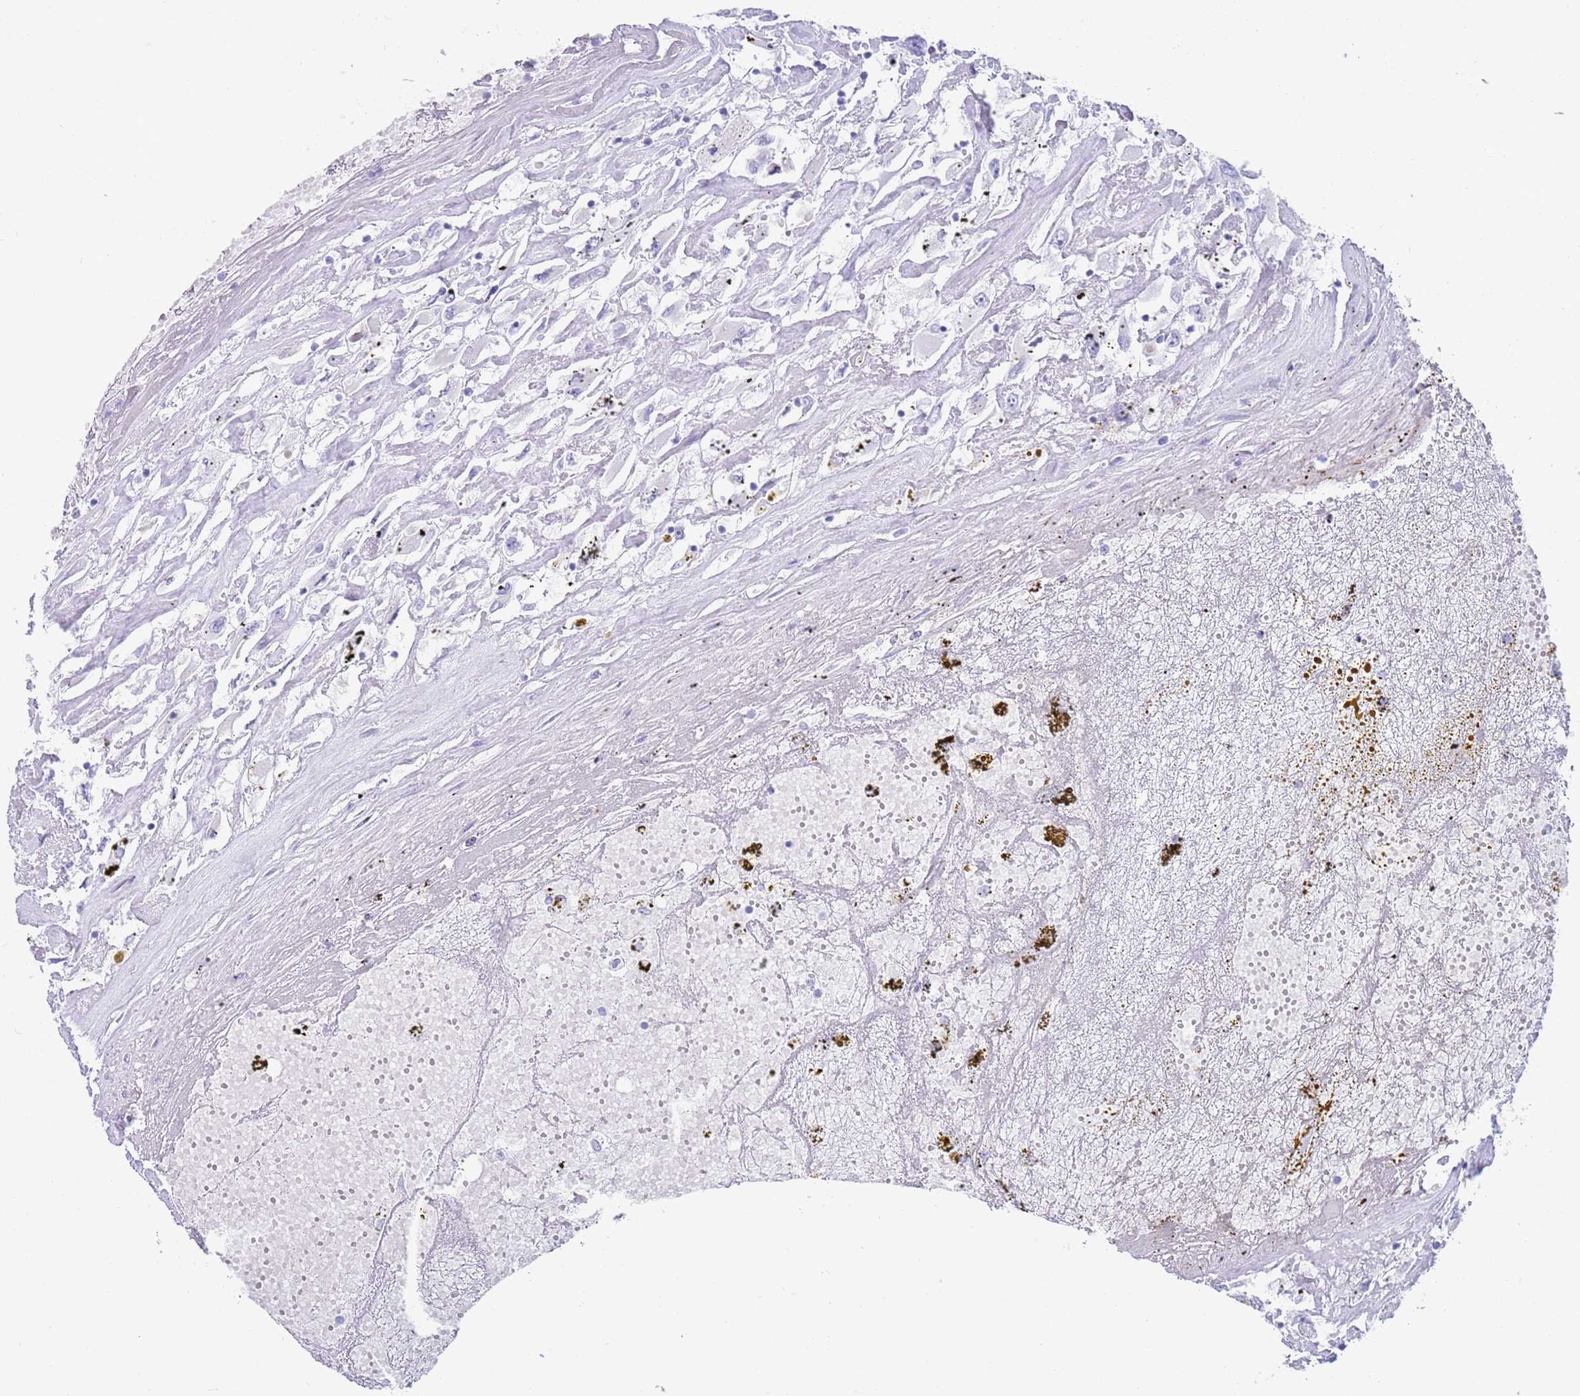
{"staining": {"intensity": "negative", "quantity": "none", "location": "none"}, "tissue": "renal cancer", "cell_type": "Tumor cells", "image_type": "cancer", "snomed": [{"axis": "morphology", "description": "Adenocarcinoma, NOS"}, {"axis": "topography", "description": "Kidney"}], "caption": "A high-resolution image shows immunohistochemistry staining of renal cancer, which demonstrates no significant expression in tumor cells.", "gene": "CPXM2", "patient": {"sex": "female", "age": 52}}